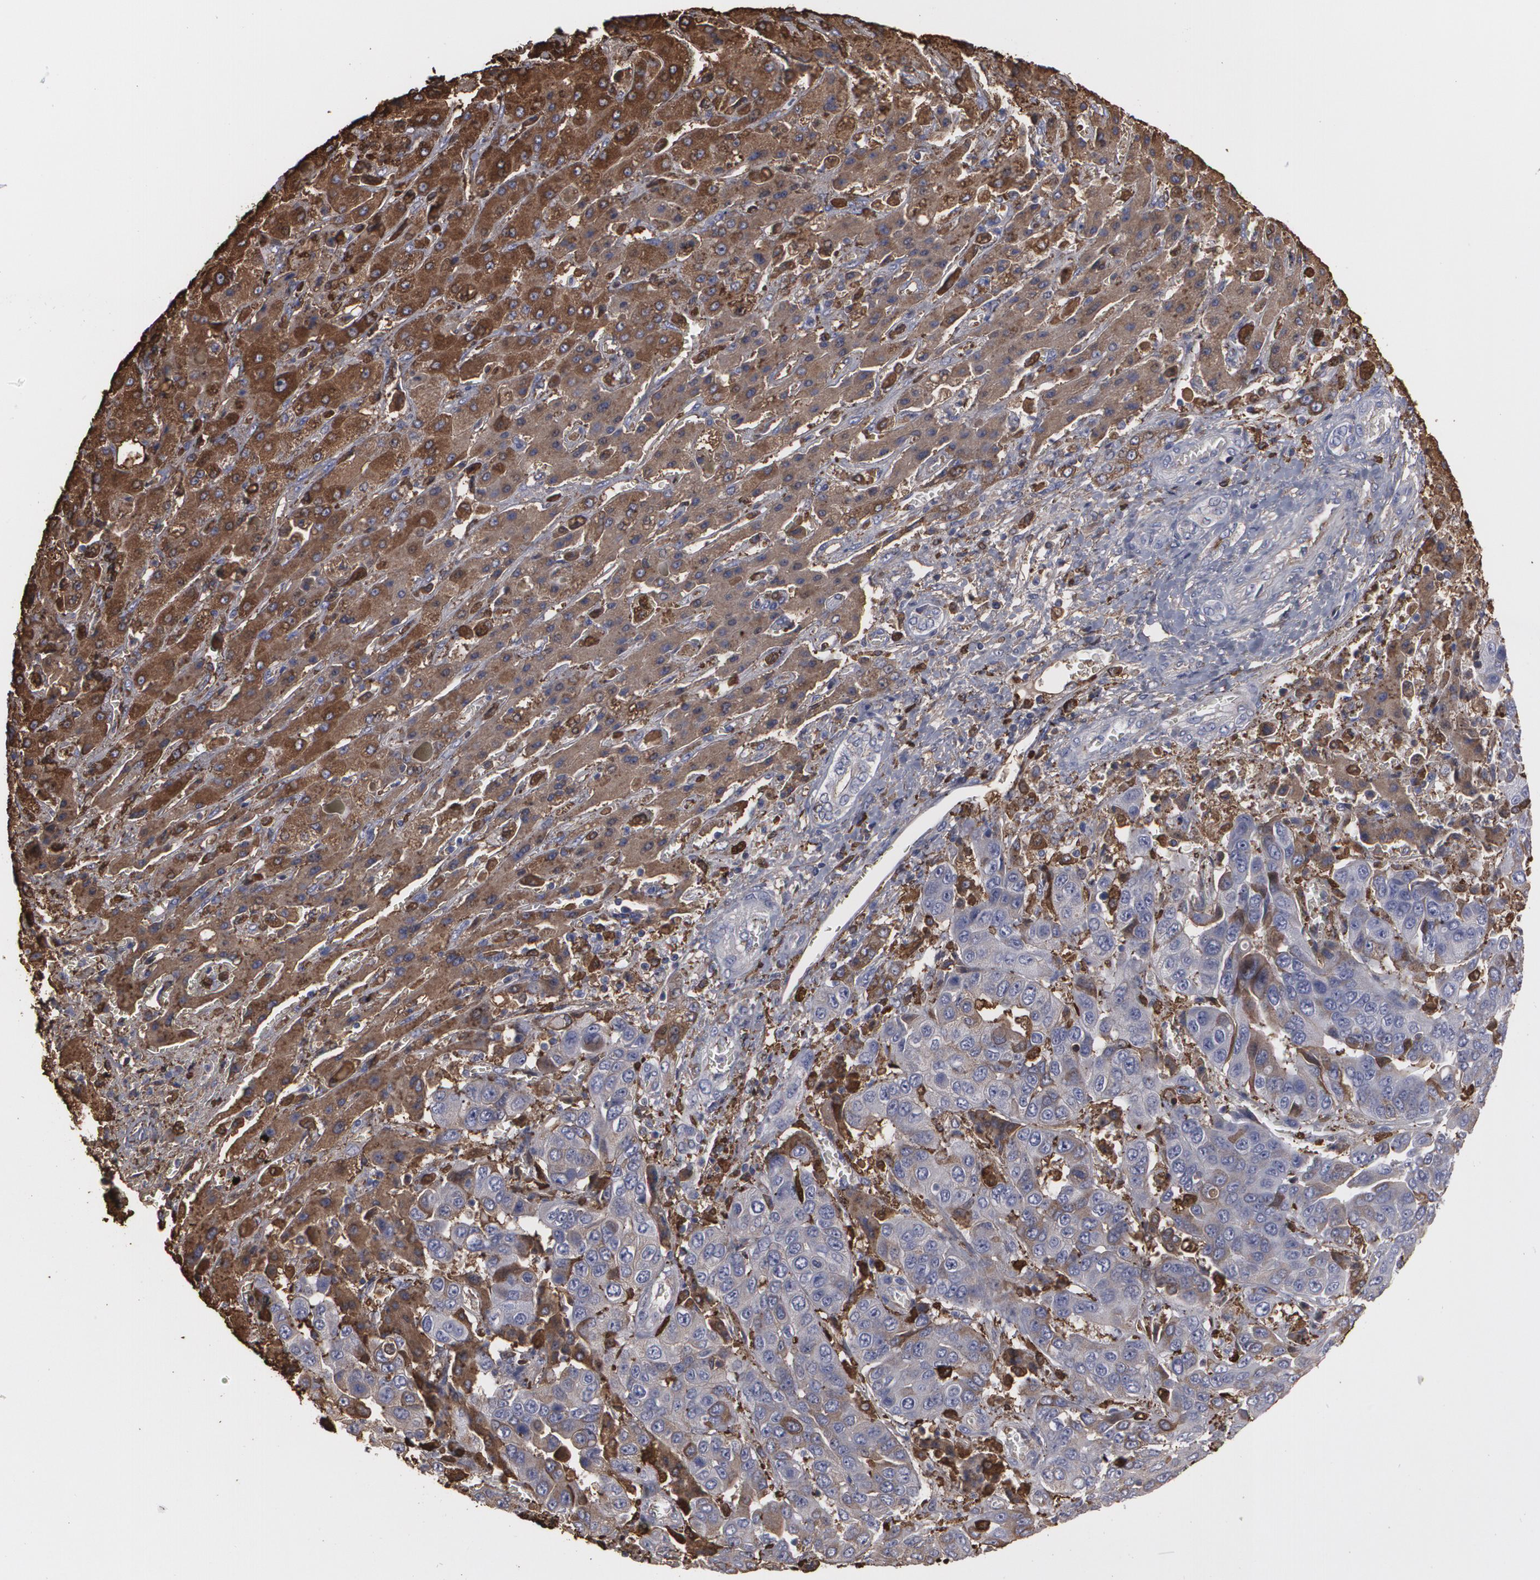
{"staining": {"intensity": "strong", "quantity": ">75%", "location": "cytoplasmic/membranous"}, "tissue": "liver cancer", "cell_type": "Tumor cells", "image_type": "cancer", "snomed": [{"axis": "morphology", "description": "Cholangiocarcinoma"}, {"axis": "topography", "description": "Liver"}], "caption": "Protein positivity by IHC demonstrates strong cytoplasmic/membranous staining in approximately >75% of tumor cells in liver cancer (cholangiocarcinoma).", "gene": "ODC1", "patient": {"sex": "female", "age": 52}}